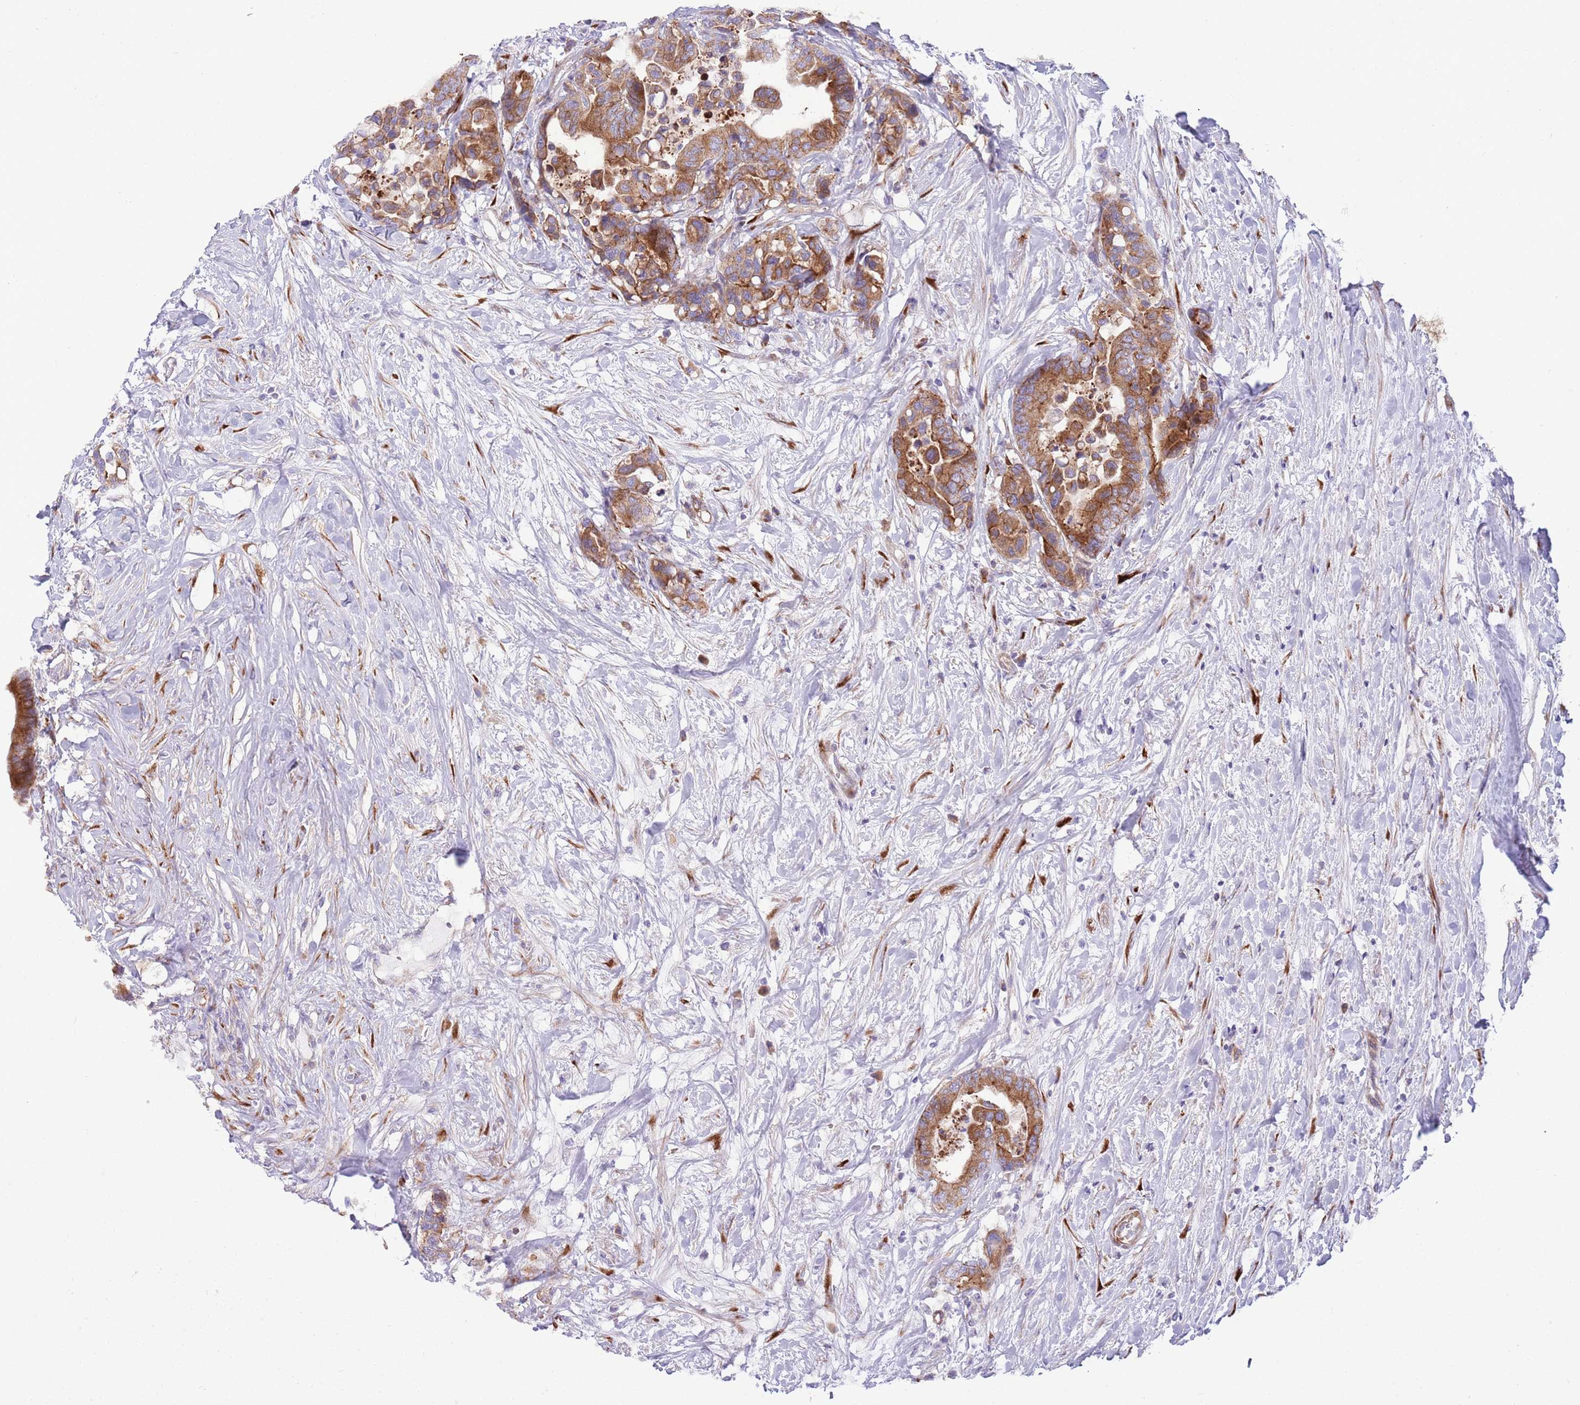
{"staining": {"intensity": "strong", "quantity": ">75%", "location": "cytoplasmic/membranous"}, "tissue": "colorectal cancer", "cell_type": "Tumor cells", "image_type": "cancer", "snomed": [{"axis": "morphology", "description": "Normal tissue, NOS"}, {"axis": "morphology", "description": "Adenocarcinoma, NOS"}, {"axis": "topography", "description": "Colon"}], "caption": "Colorectal adenocarcinoma tissue exhibits strong cytoplasmic/membranous staining in about >75% of tumor cells, visualized by immunohistochemistry.", "gene": "TOMM5", "patient": {"sex": "male", "age": 82}}